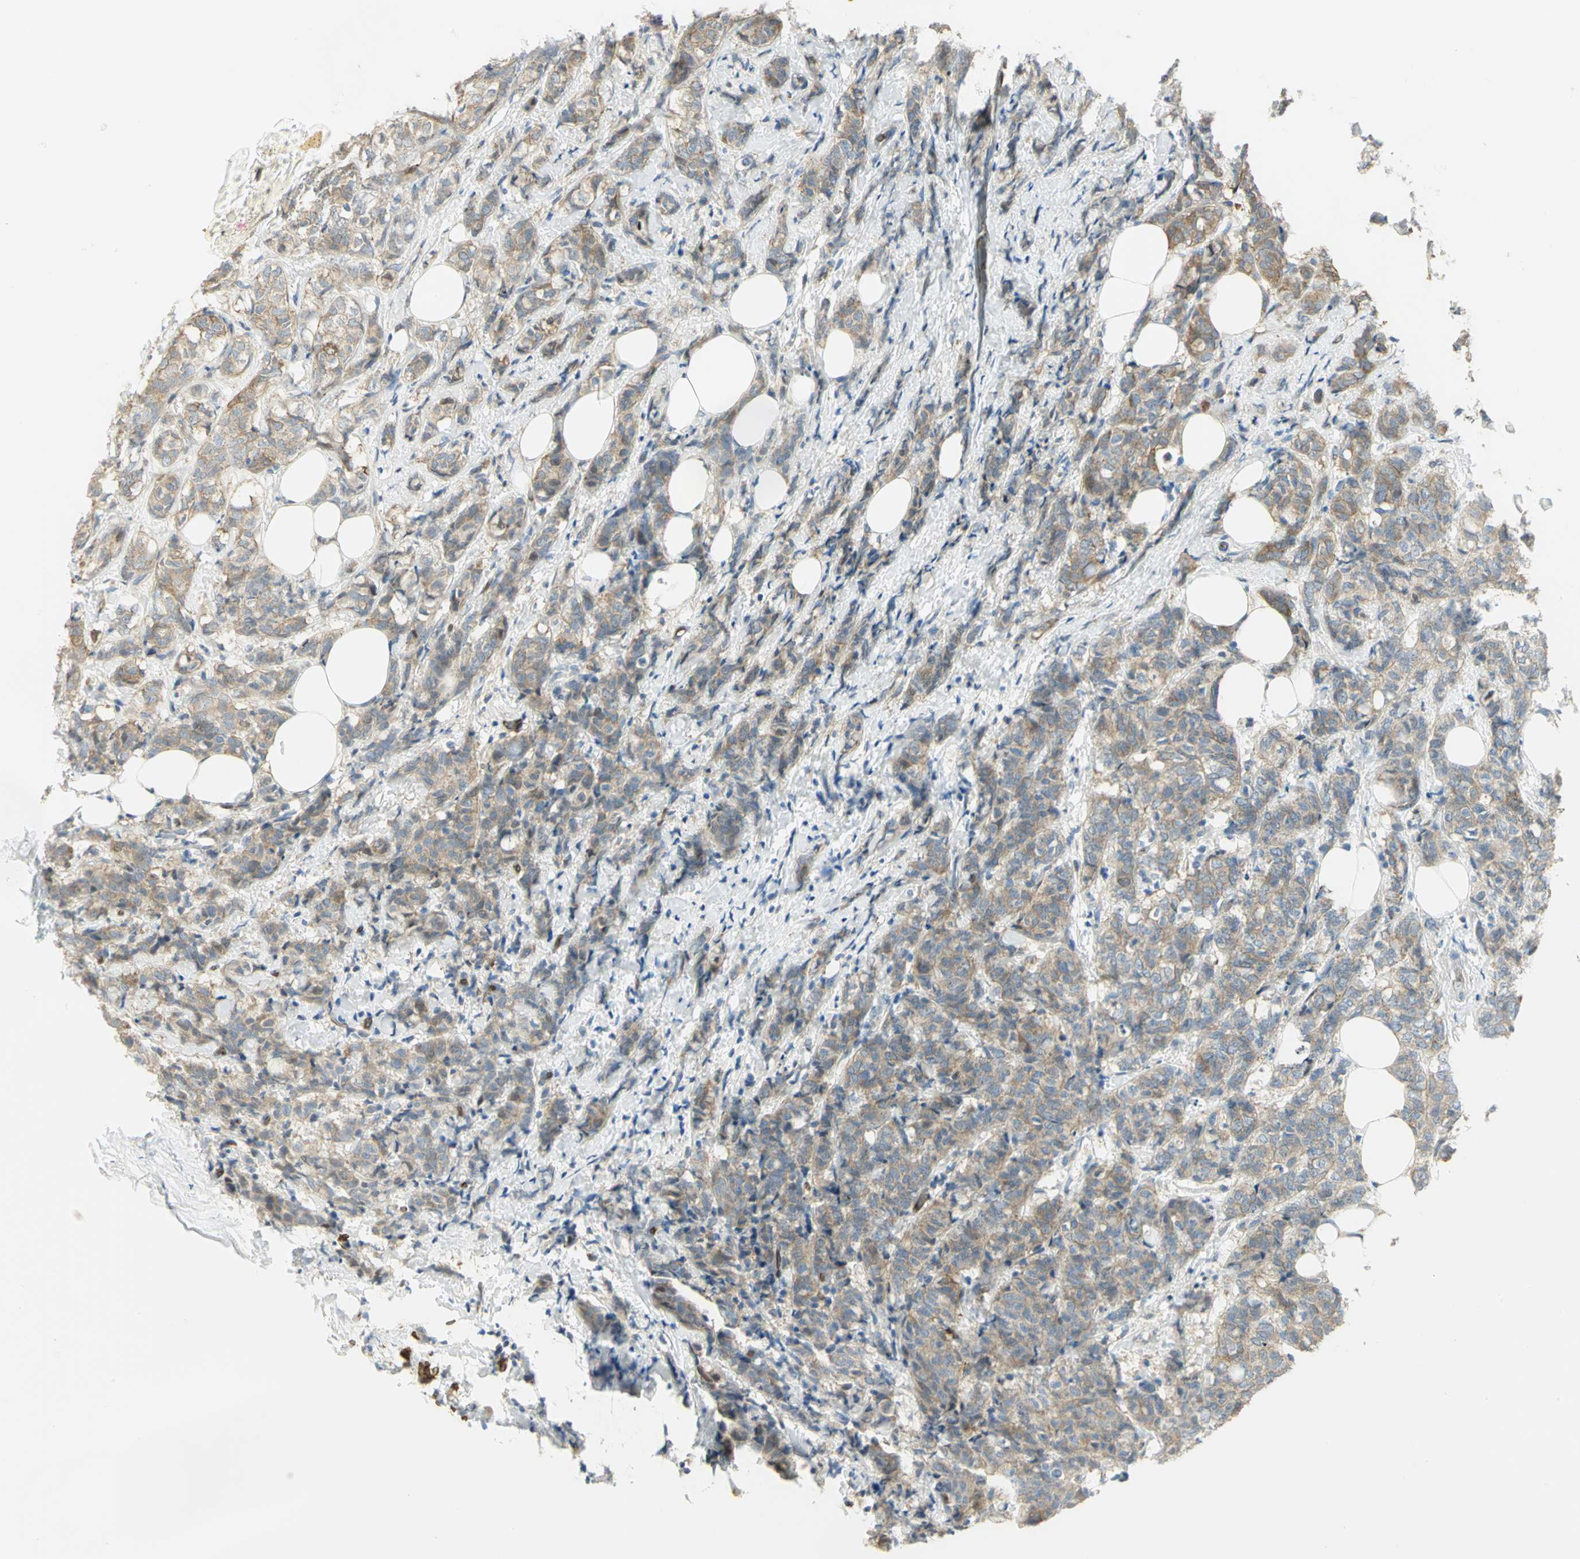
{"staining": {"intensity": "moderate", "quantity": ">75%", "location": "cytoplasmic/membranous"}, "tissue": "breast cancer", "cell_type": "Tumor cells", "image_type": "cancer", "snomed": [{"axis": "morphology", "description": "Lobular carcinoma"}, {"axis": "topography", "description": "Breast"}], "caption": "Protein staining of breast cancer (lobular carcinoma) tissue displays moderate cytoplasmic/membranous staining in about >75% of tumor cells. (DAB IHC, brown staining for protein, blue staining for nuclei).", "gene": "ANK1", "patient": {"sex": "female", "age": 60}}